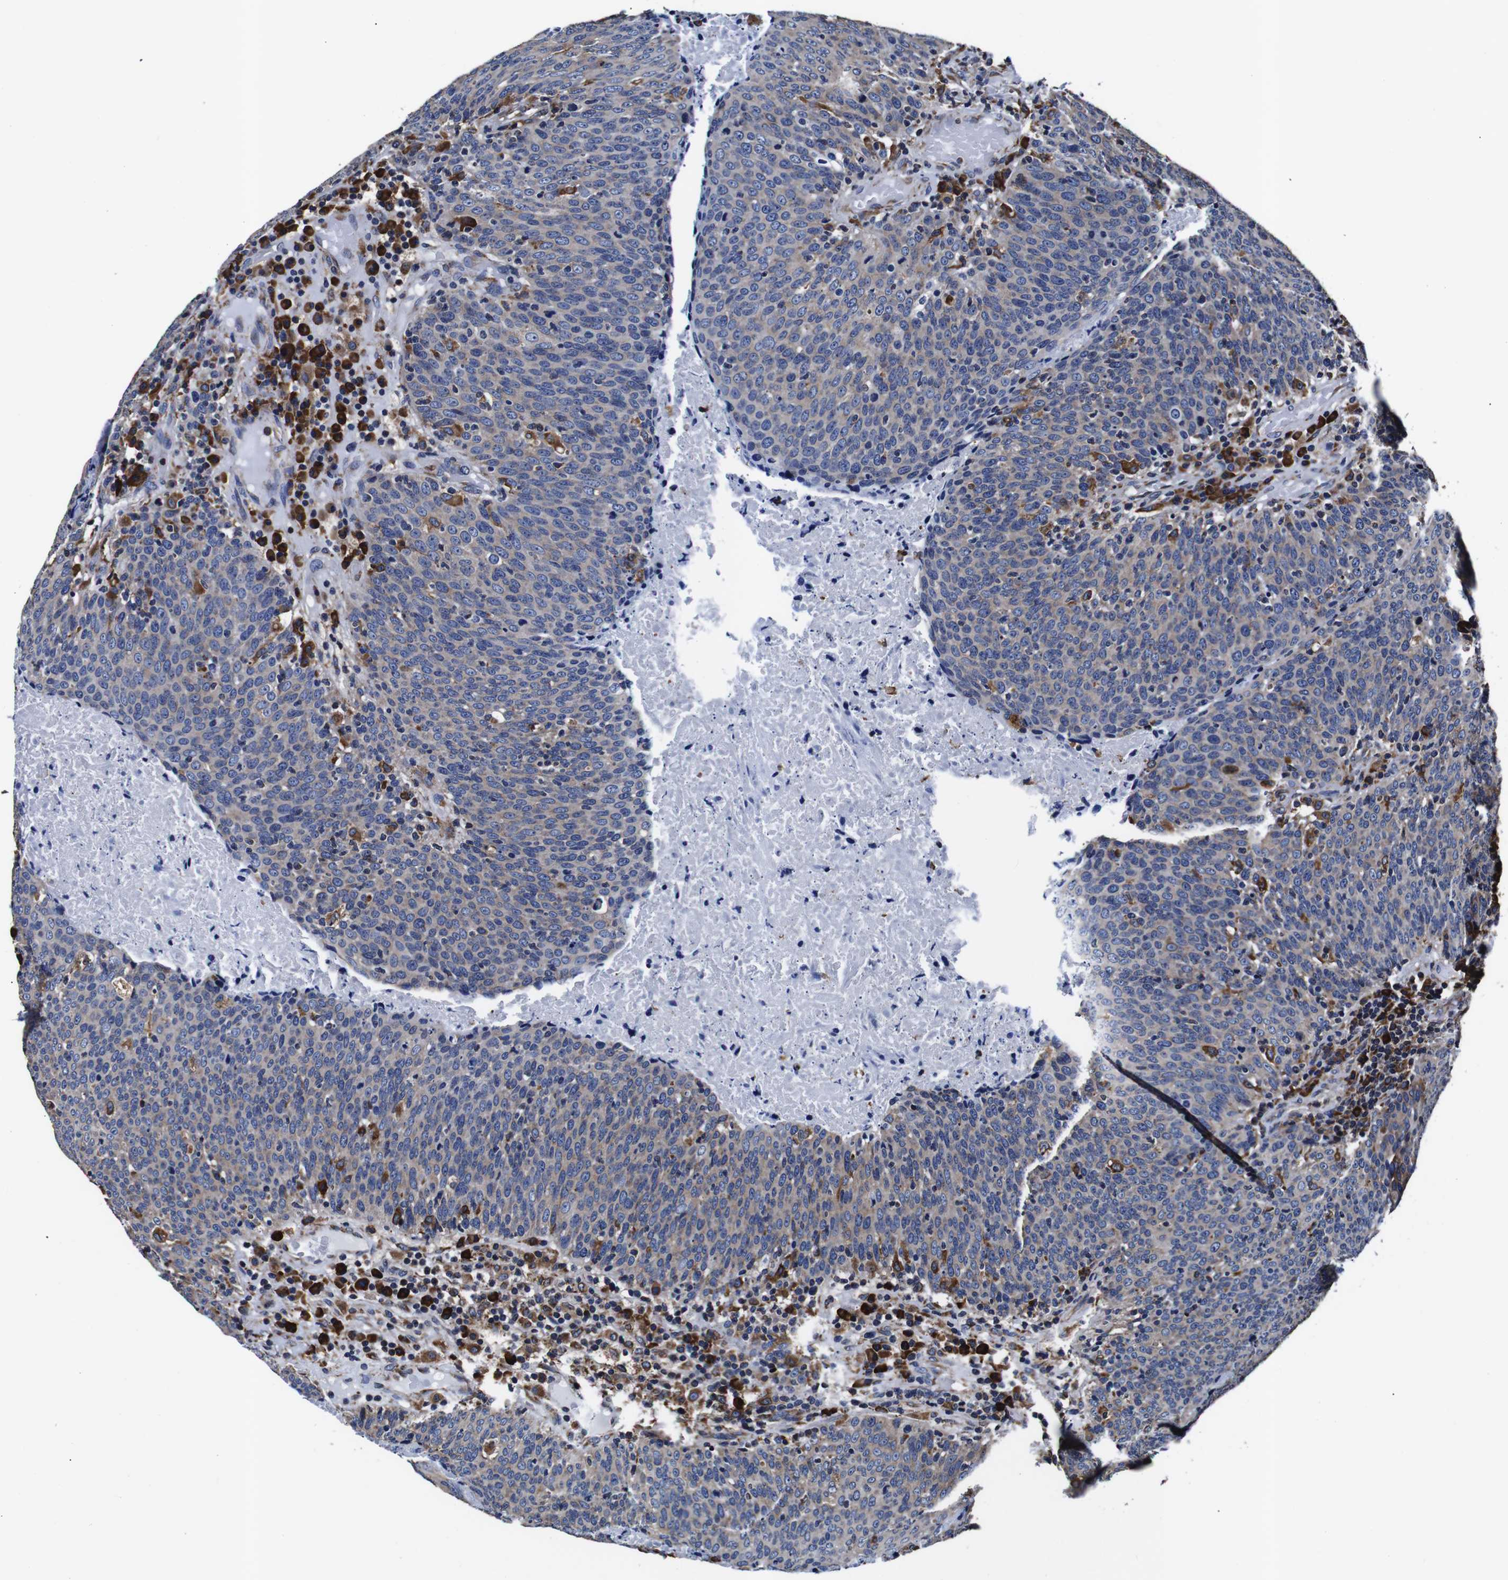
{"staining": {"intensity": "negative", "quantity": "none", "location": "none"}, "tissue": "head and neck cancer", "cell_type": "Tumor cells", "image_type": "cancer", "snomed": [{"axis": "morphology", "description": "Squamous cell carcinoma, NOS"}, {"axis": "morphology", "description": "Squamous cell carcinoma, metastatic, NOS"}, {"axis": "topography", "description": "Lymph node"}, {"axis": "topography", "description": "Head-Neck"}], "caption": "Head and neck squamous cell carcinoma stained for a protein using immunohistochemistry displays no staining tumor cells.", "gene": "PPIB", "patient": {"sex": "male", "age": 62}}